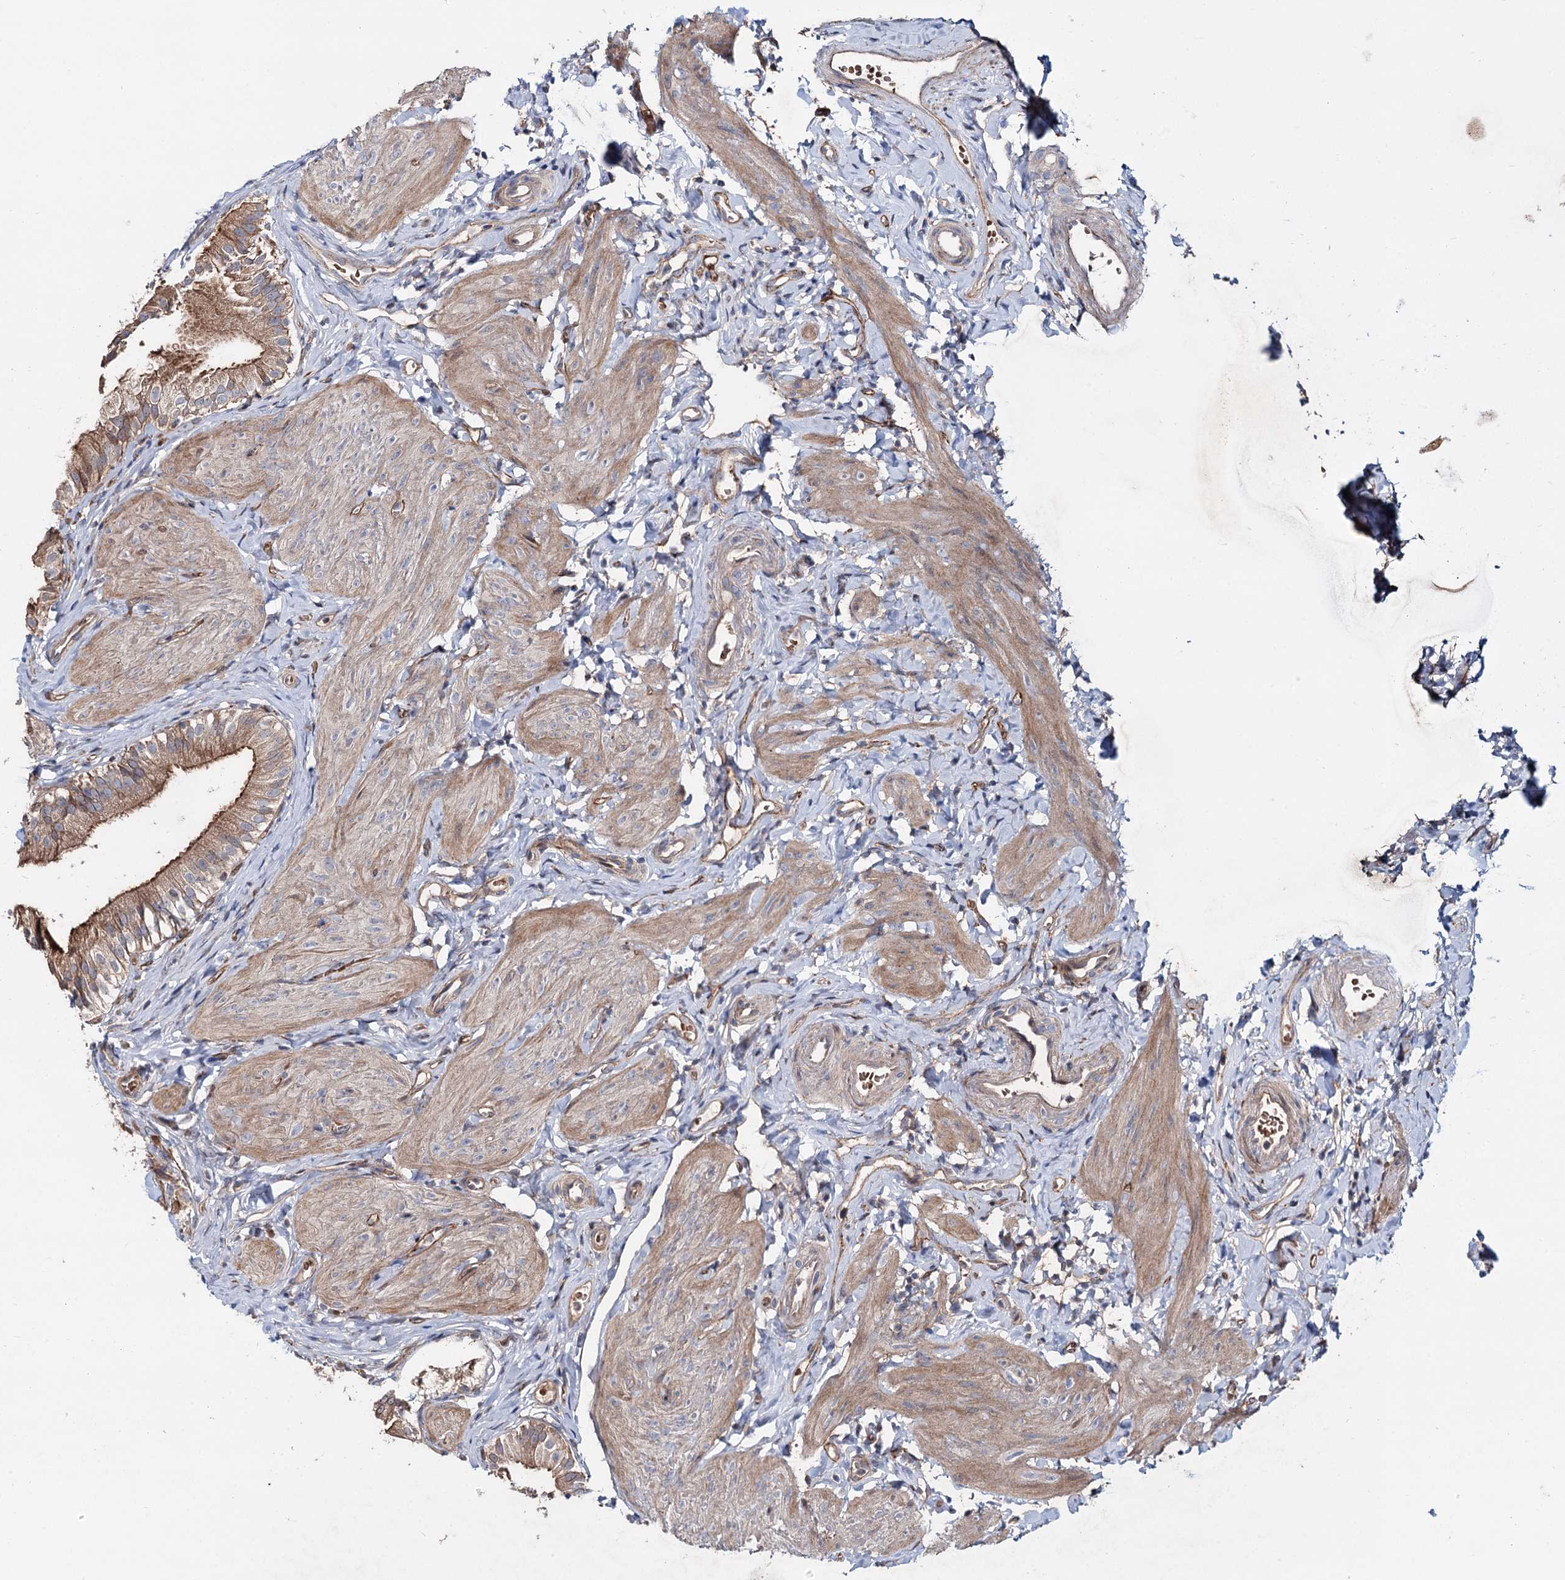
{"staining": {"intensity": "moderate", "quantity": ">75%", "location": "cytoplasmic/membranous"}, "tissue": "gallbladder", "cell_type": "Glandular cells", "image_type": "normal", "snomed": [{"axis": "morphology", "description": "Normal tissue, NOS"}, {"axis": "topography", "description": "Gallbladder"}], "caption": "Human gallbladder stained with a brown dye shows moderate cytoplasmic/membranous positive staining in about >75% of glandular cells.", "gene": "PTDSS2", "patient": {"sex": "female", "age": 47}}